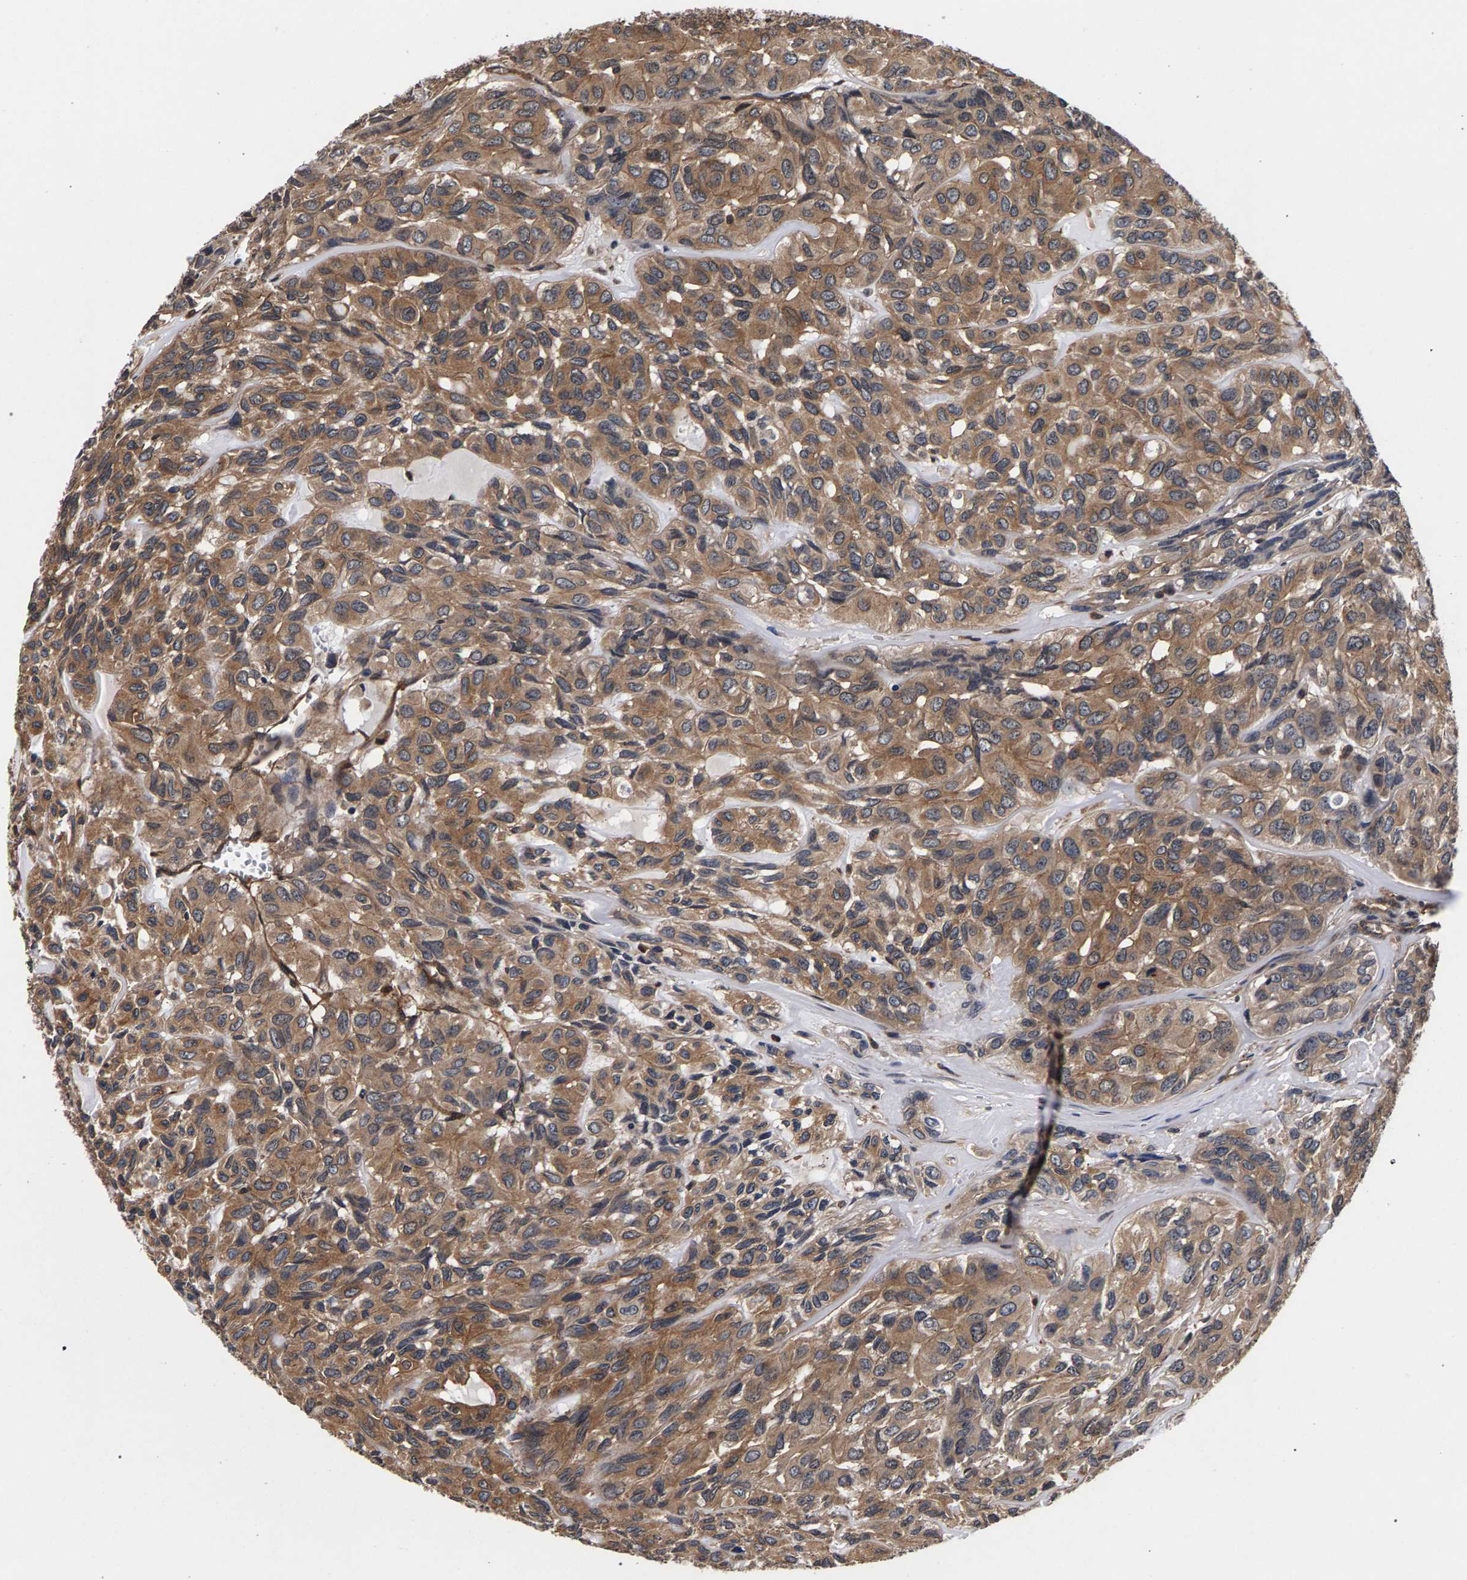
{"staining": {"intensity": "moderate", "quantity": ">75%", "location": "cytoplasmic/membranous"}, "tissue": "head and neck cancer", "cell_type": "Tumor cells", "image_type": "cancer", "snomed": [{"axis": "morphology", "description": "Adenocarcinoma, NOS"}, {"axis": "topography", "description": "Salivary gland, NOS"}, {"axis": "topography", "description": "Head-Neck"}], "caption": "IHC image of neoplastic tissue: adenocarcinoma (head and neck) stained using immunohistochemistry reveals medium levels of moderate protein expression localized specifically in the cytoplasmic/membranous of tumor cells, appearing as a cytoplasmic/membranous brown color.", "gene": "MARCHF7", "patient": {"sex": "female", "age": 76}}